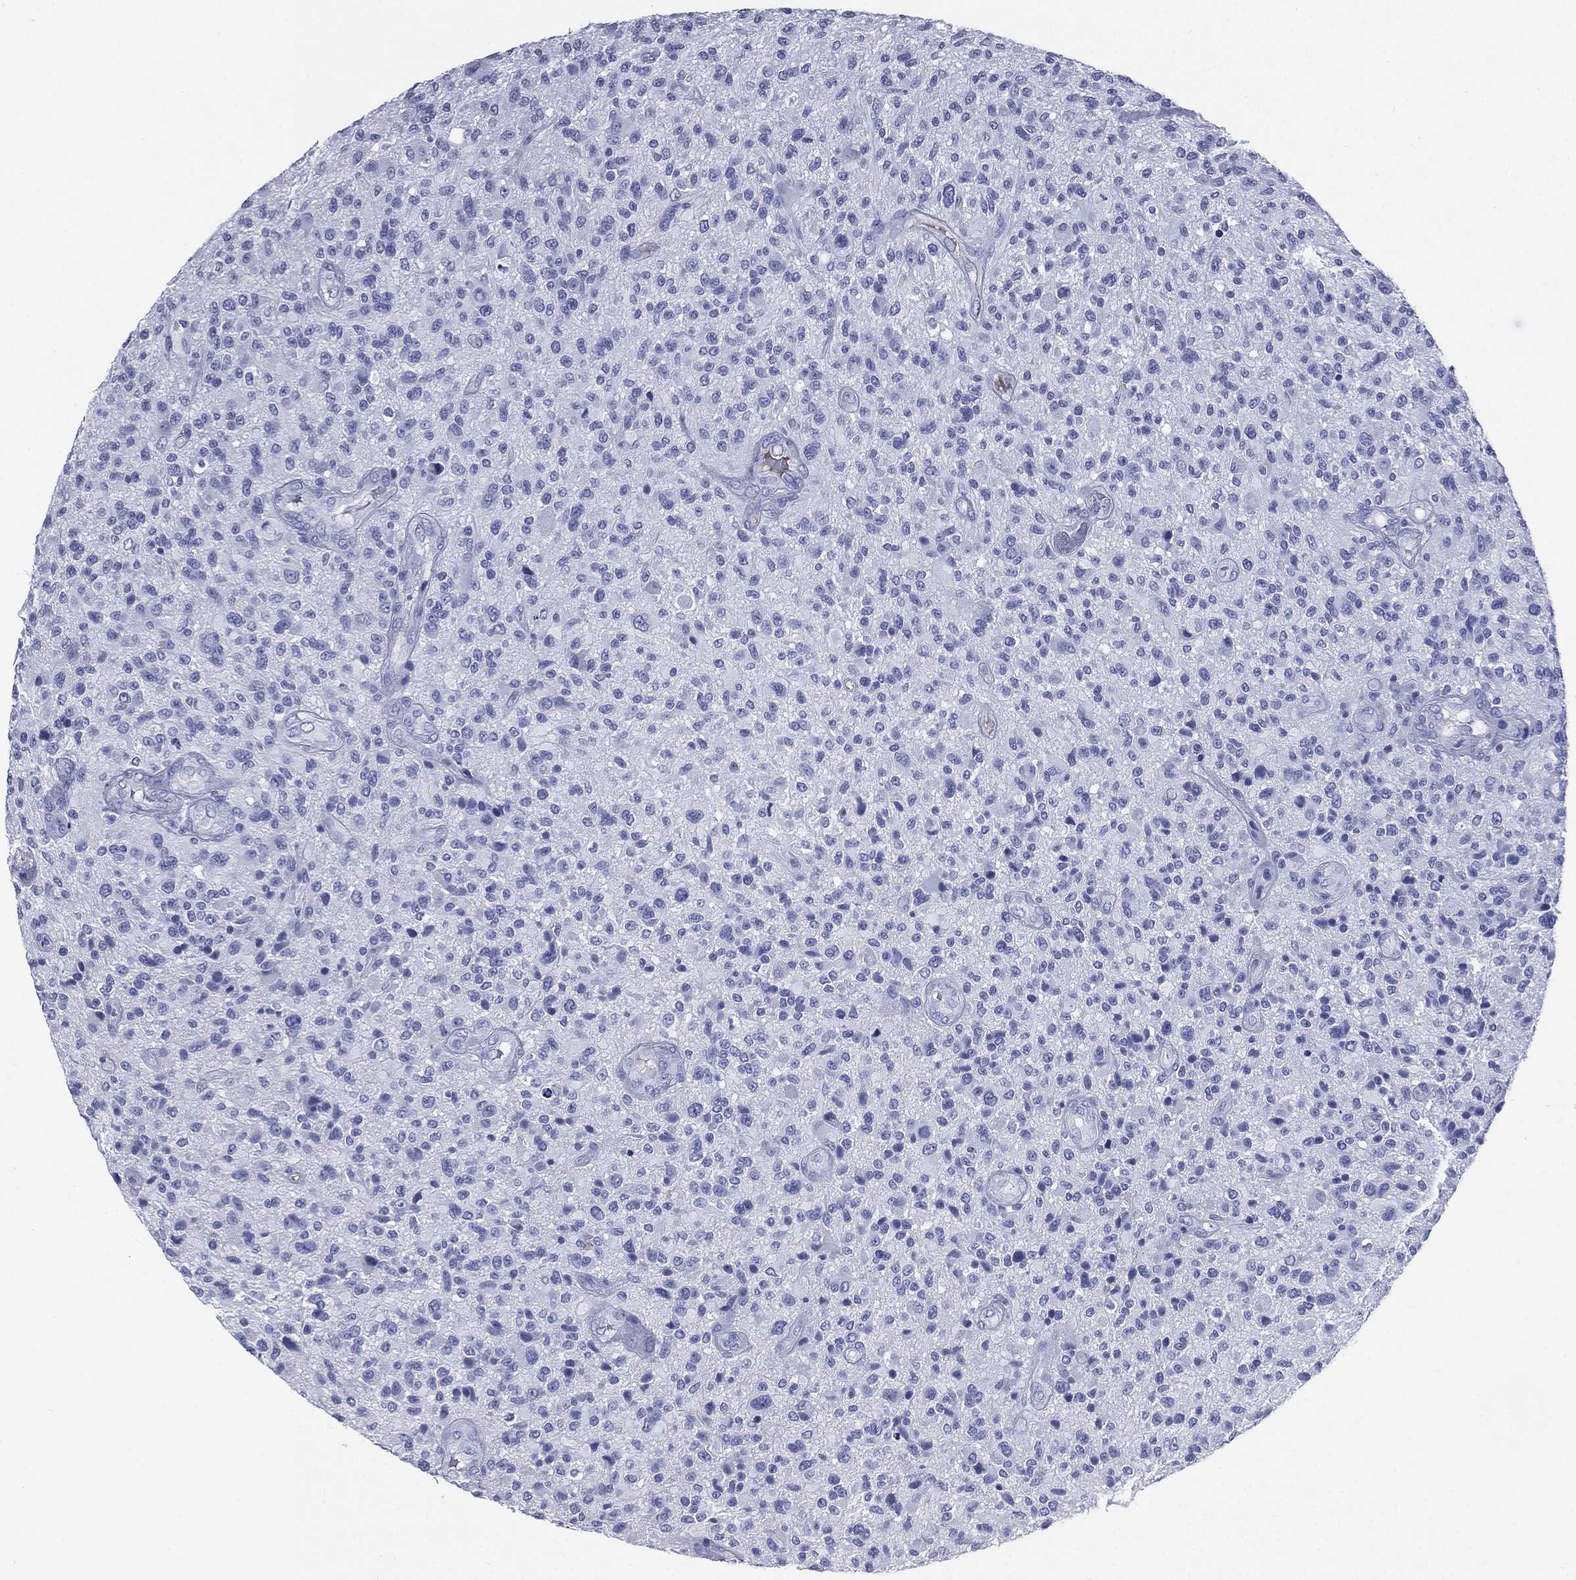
{"staining": {"intensity": "negative", "quantity": "none", "location": "none"}, "tissue": "glioma", "cell_type": "Tumor cells", "image_type": "cancer", "snomed": [{"axis": "morphology", "description": "Glioma, malignant, High grade"}, {"axis": "topography", "description": "Brain"}], "caption": "Human high-grade glioma (malignant) stained for a protein using immunohistochemistry (IHC) shows no positivity in tumor cells.", "gene": "HP", "patient": {"sex": "male", "age": 47}}